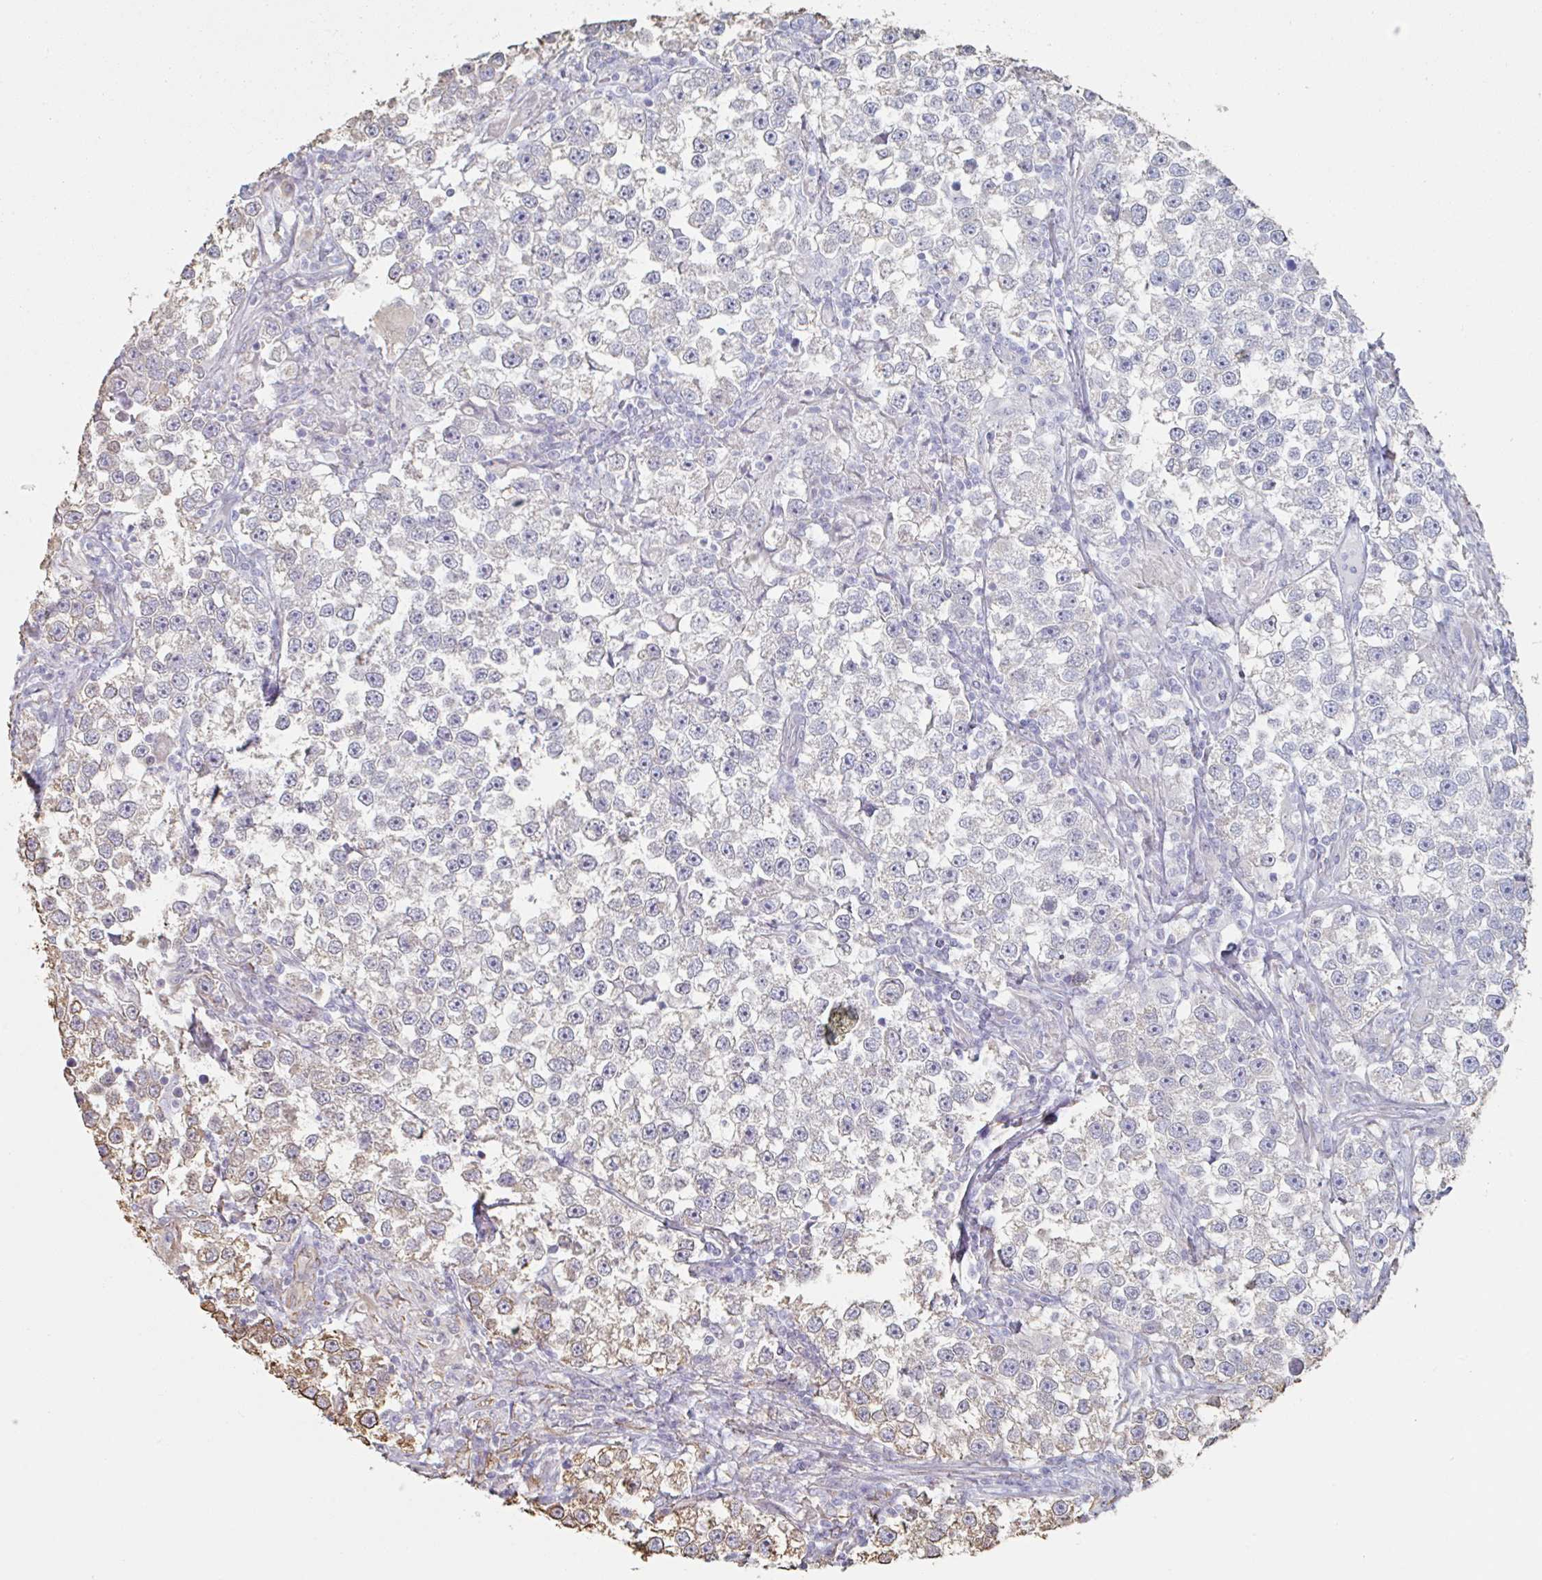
{"staining": {"intensity": "negative", "quantity": "none", "location": "none"}, "tissue": "testis cancer", "cell_type": "Tumor cells", "image_type": "cancer", "snomed": [{"axis": "morphology", "description": "Seminoma, NOS"}, {"axis": "topography", "description": "Testis"}], "caption": "High power microscopy histopathology image of an IHC photomicrograph of seminoma (testis), revealing no significant expression in tumor cells.", "gene": "RAB5IF", "patient": {"sex": "male", "age": 46}}